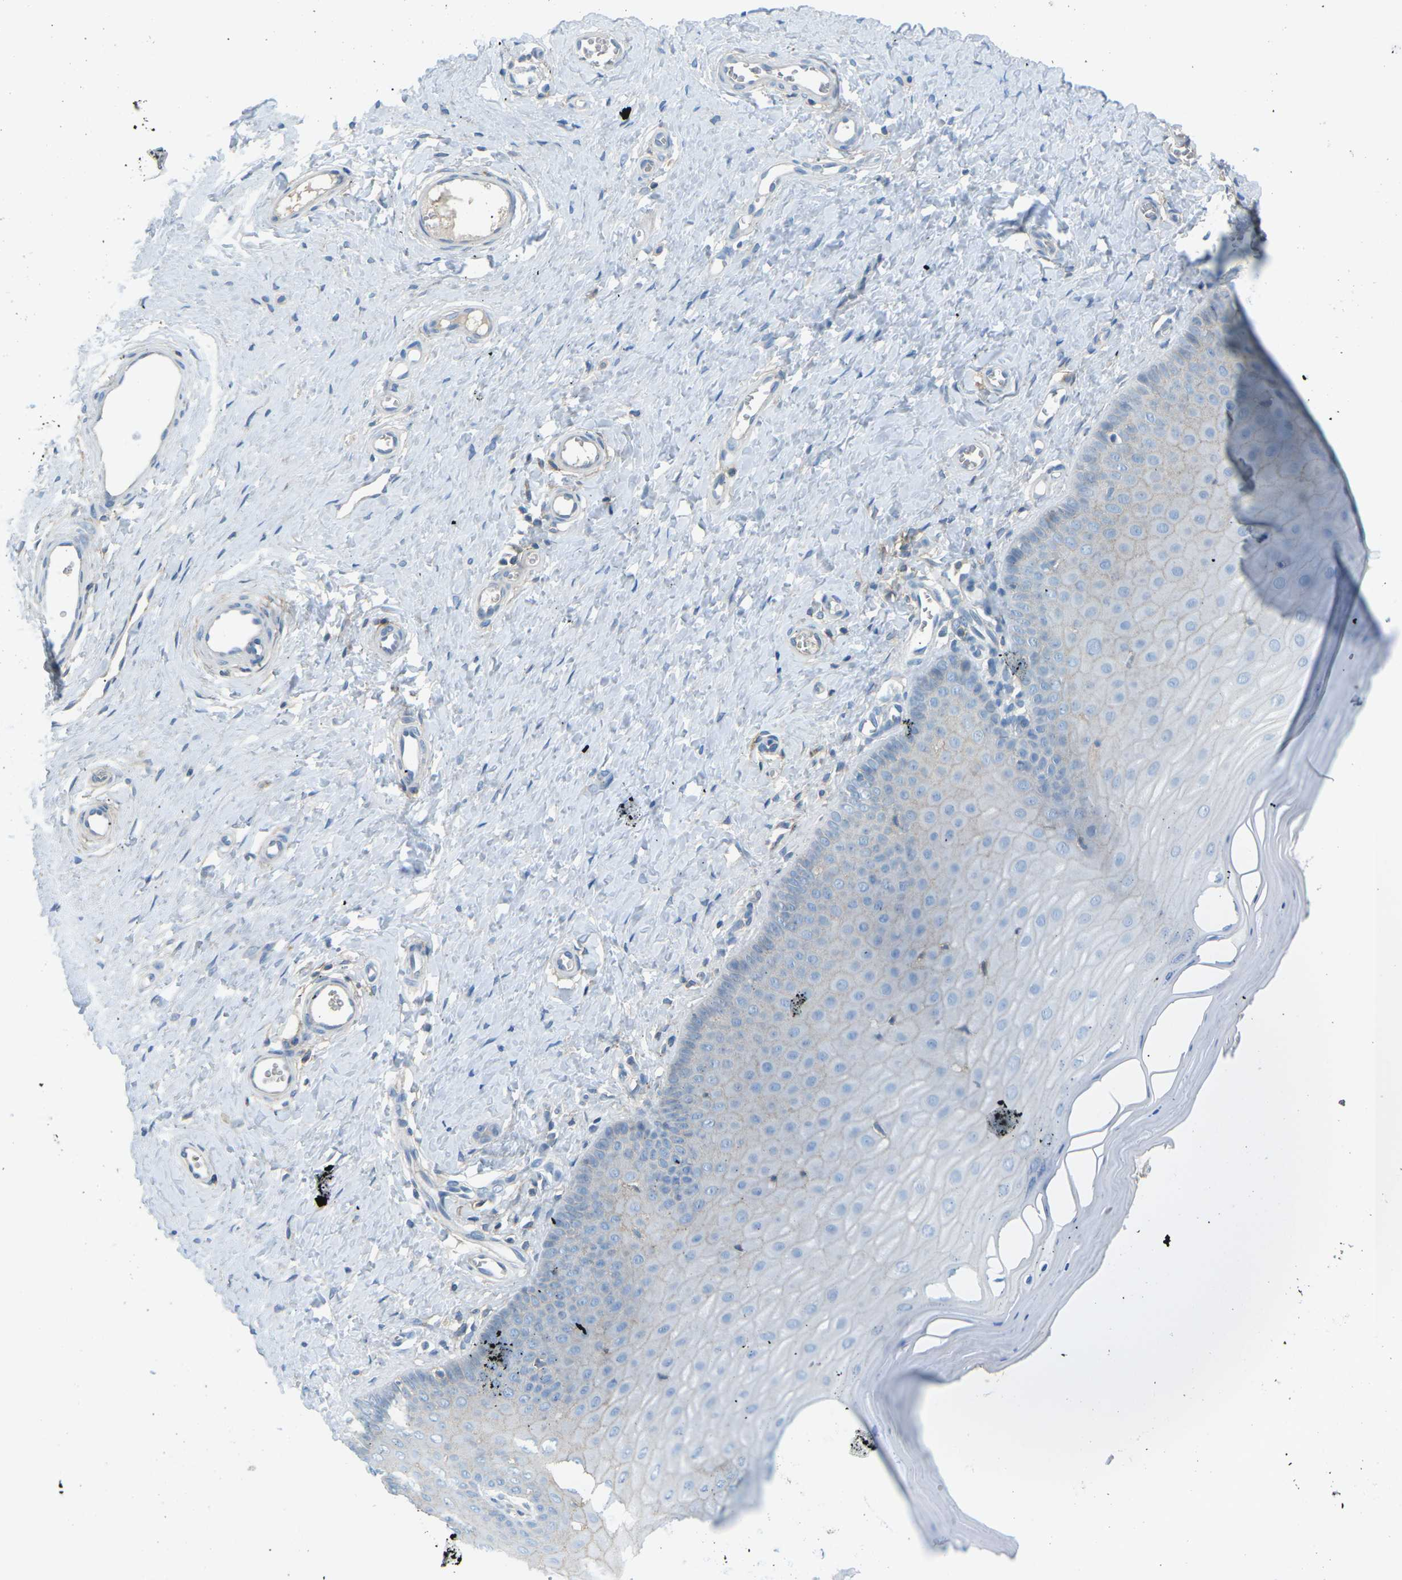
{"staining": {"intensity": "moderate", "quantity": ">75%", "location": "cytoplasmic/membranous"}, "tissue": "cervix", "cell_type": "Glandular cells", "image_type": "normal", "snomed": [{"axis": "morphology", "description": "Normal tissue, NOS"}, {"axis": "topography", "description": "Cervix"}], "caption": "Glandular cells exhibit medium levels of moderate cytoplasmic/membranous staining in approximately >75% of cells in normal human cervix.", "gene": "CD47", "patient": {"sex": "female", "age": 55}}